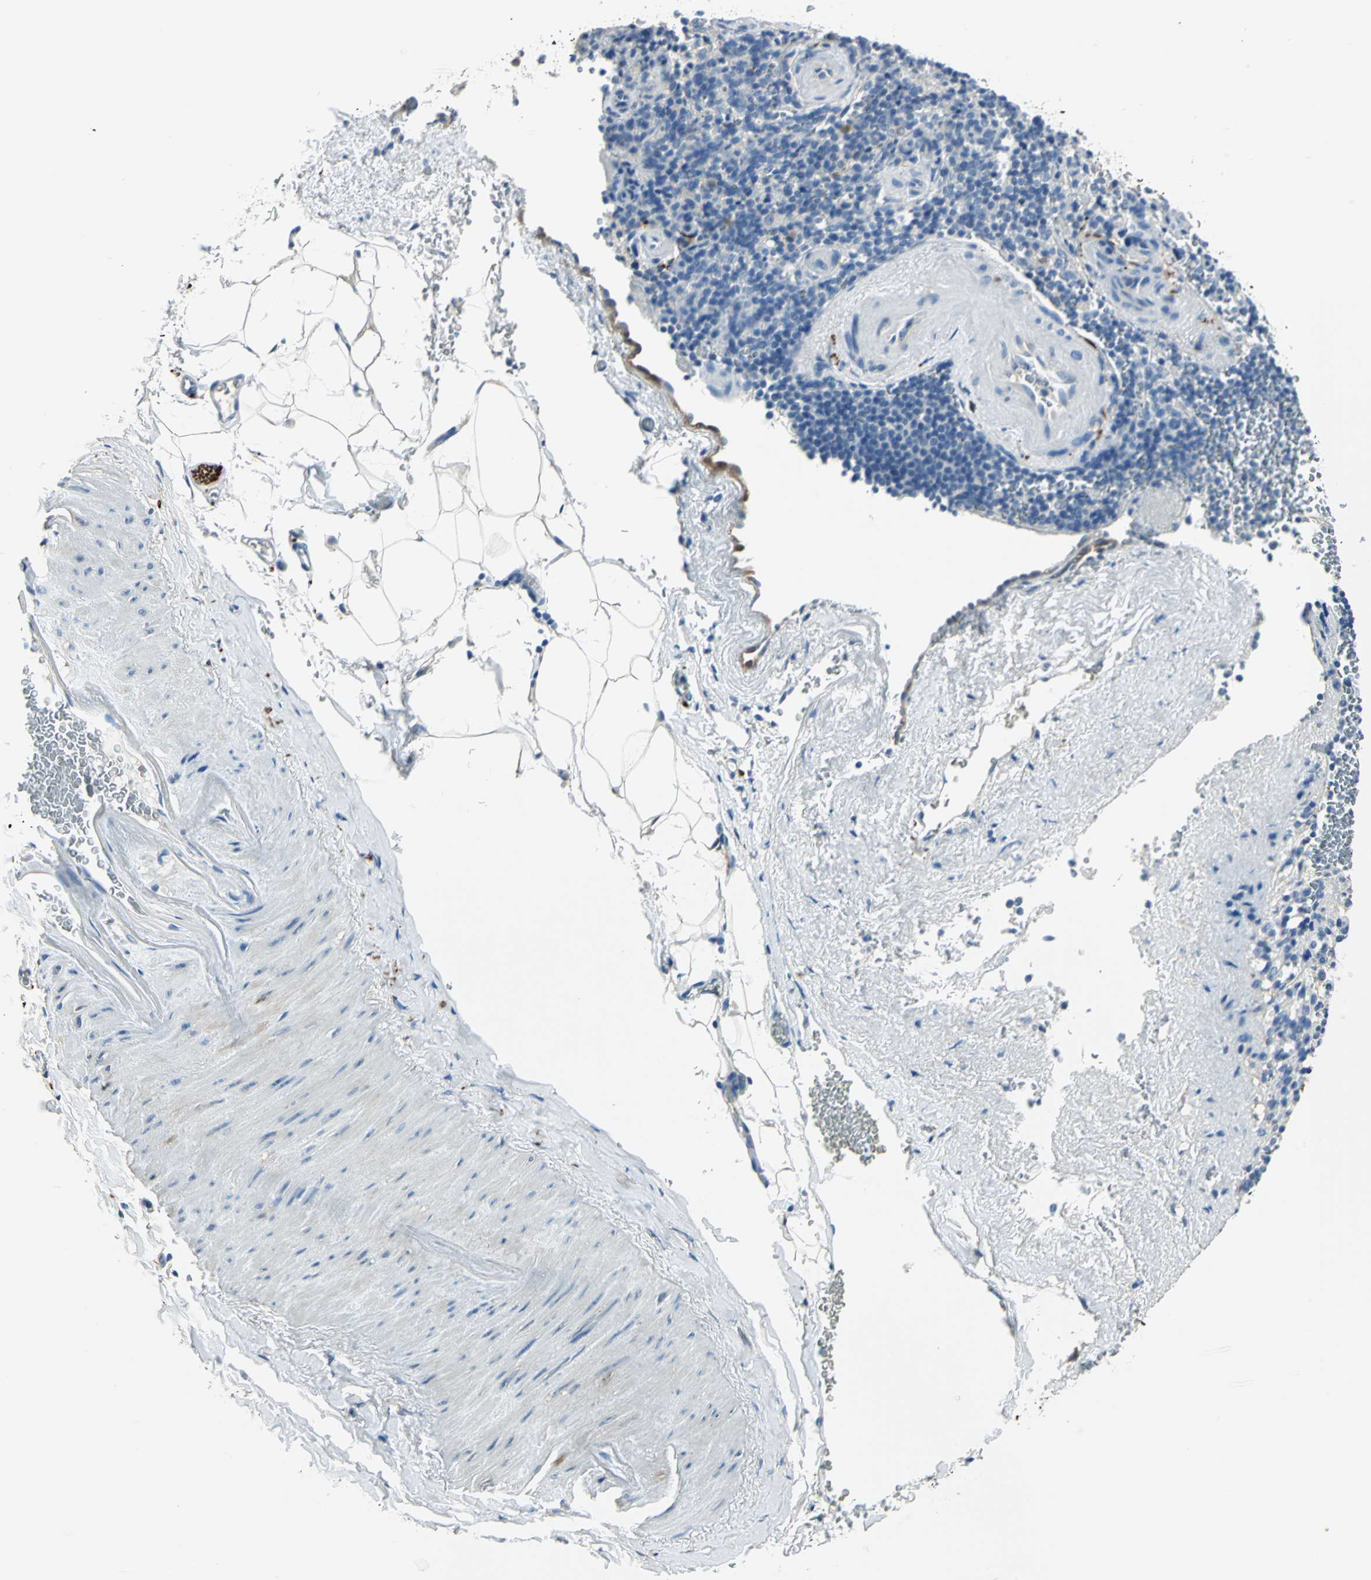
{"staining": {"intensity": "negative", "quantity": "none", "location": "none"}, "tissue": "spleen", "cell_type": "Cells in red pulp", "image_type": "normal", "snomed": [{"axis": "morphology", "description": "Normal tissue, NOS"}, {"axis": "topography", "description": "Spleen"}], "caption": "IHC of benign spleen exhibits no expression in cells in red pulp. The staining is performed using DAB brown chromogen with nuclei counter-stained in using hematoxylin.", "gene": "UCHL1", "patient": {"sex": "female", "age": 74}}